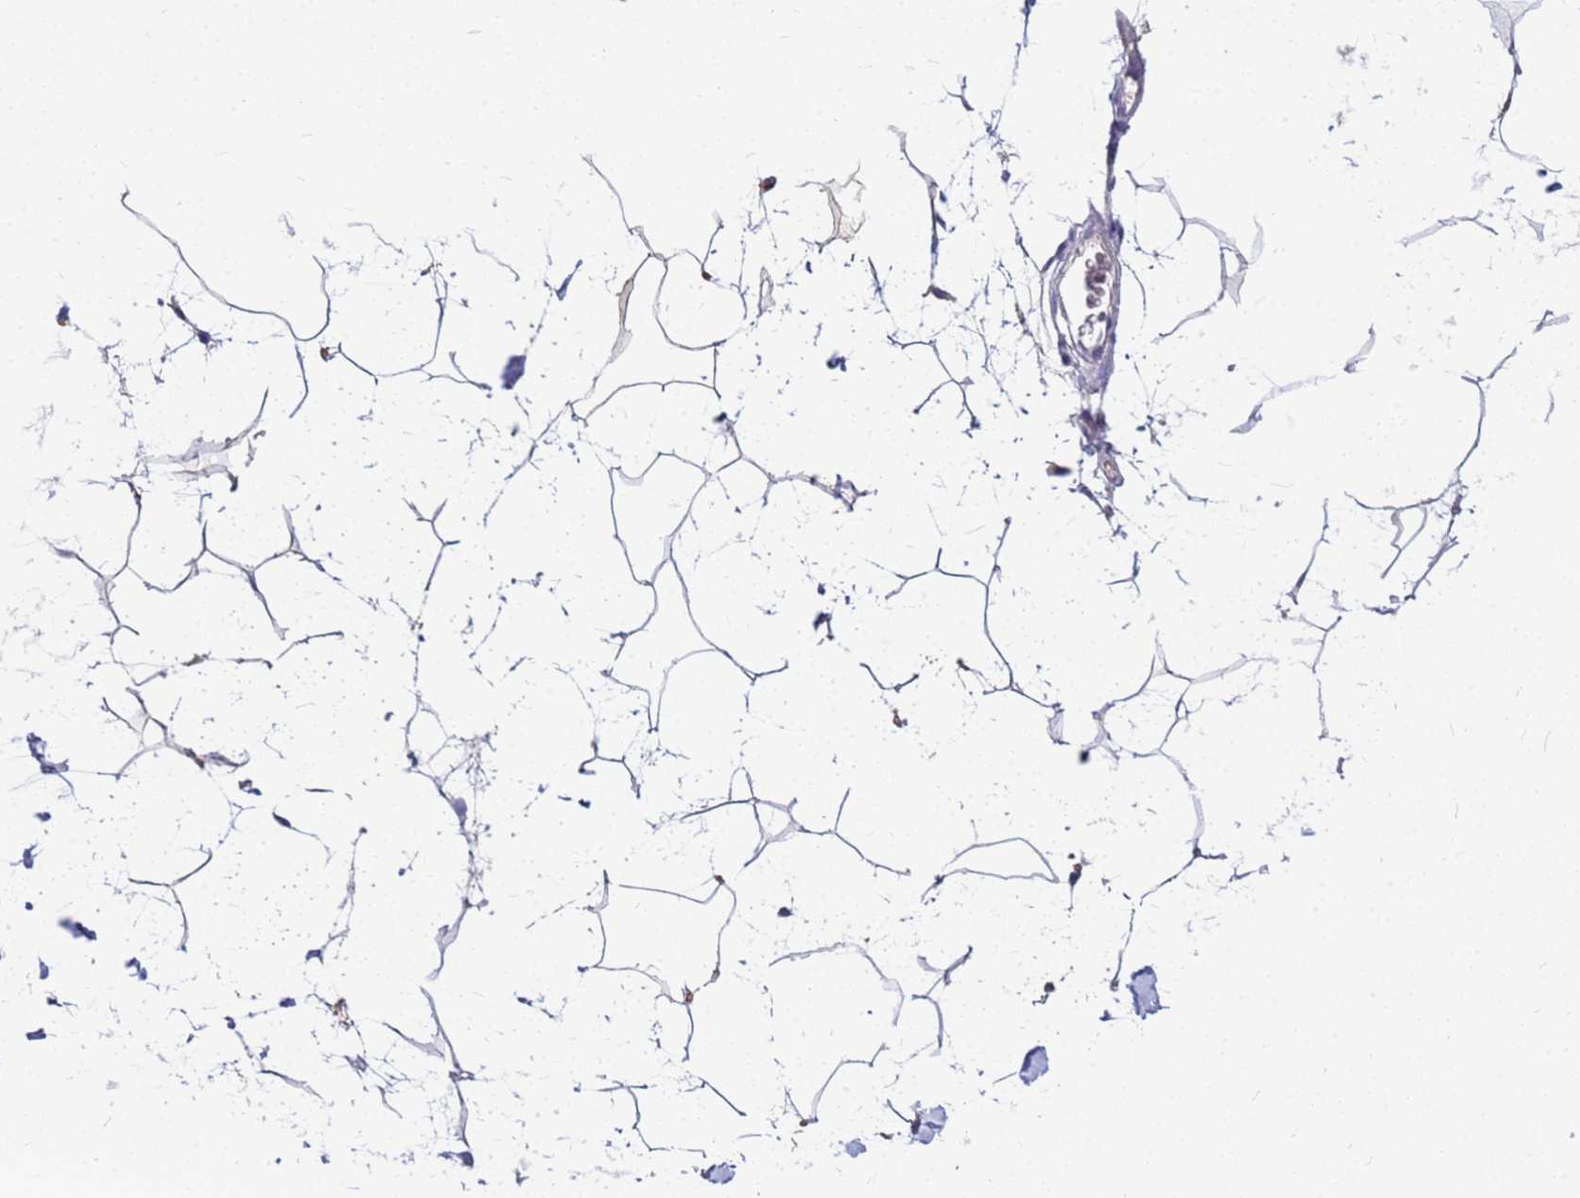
{"staining": {"intensity": "negative", "quantity": "none", "location": "none"}, "tissue": "adipose tissue", "cell_type": "Adipocytes", "image_type": "normal", "snomed": [{"axis": "morphology", "description": "Normal tissue, NOS"}, {"axis": "topography", "description": "Adipose tissue"}], "caption": "Protein analysis of normal adipose tissue reveals no significant staining in adipocytes. (DAB (3,3'-diaminobenzidine) immunohistochemistry, high magnification).", "gene": "DPRX", "patient": {"sex": "female", "age": 37}}